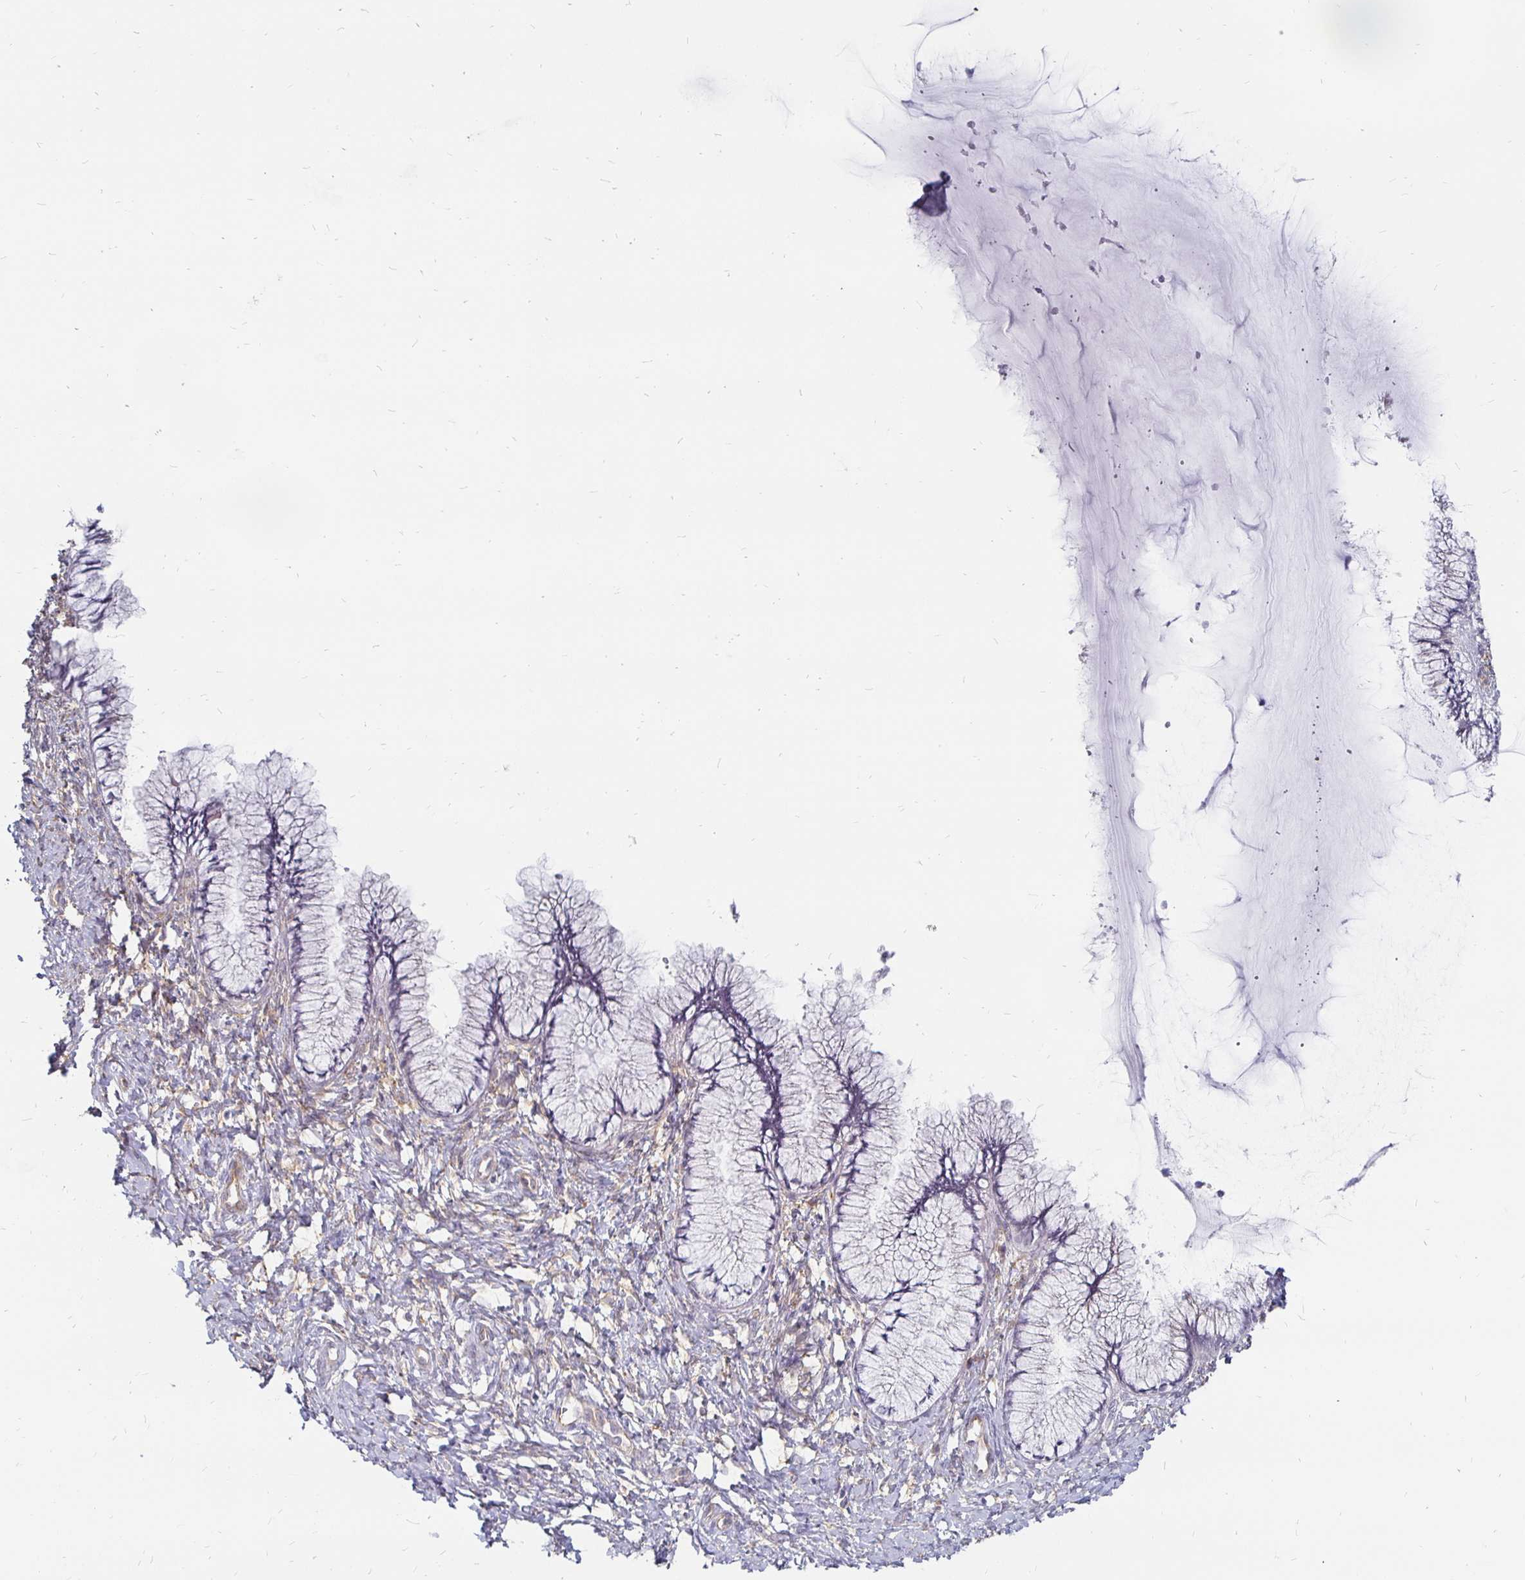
{"staining": {"intensity": "negative", "quantity": "none", "location": "none"}, "tissue": "cervix", "cell_type": "Glandular cells", "image_type": "normal", "snomed": [{"axis": "morphology", "description": "Normal tissue, NOS"}, {"axis": "topography", "description": "Cervix"}], "caption": "The histopathology image displays no significant positivity in glandular cells of cervix.", "gene": "CCDC85A", "patient": {"sex": "female", "age": 37}}